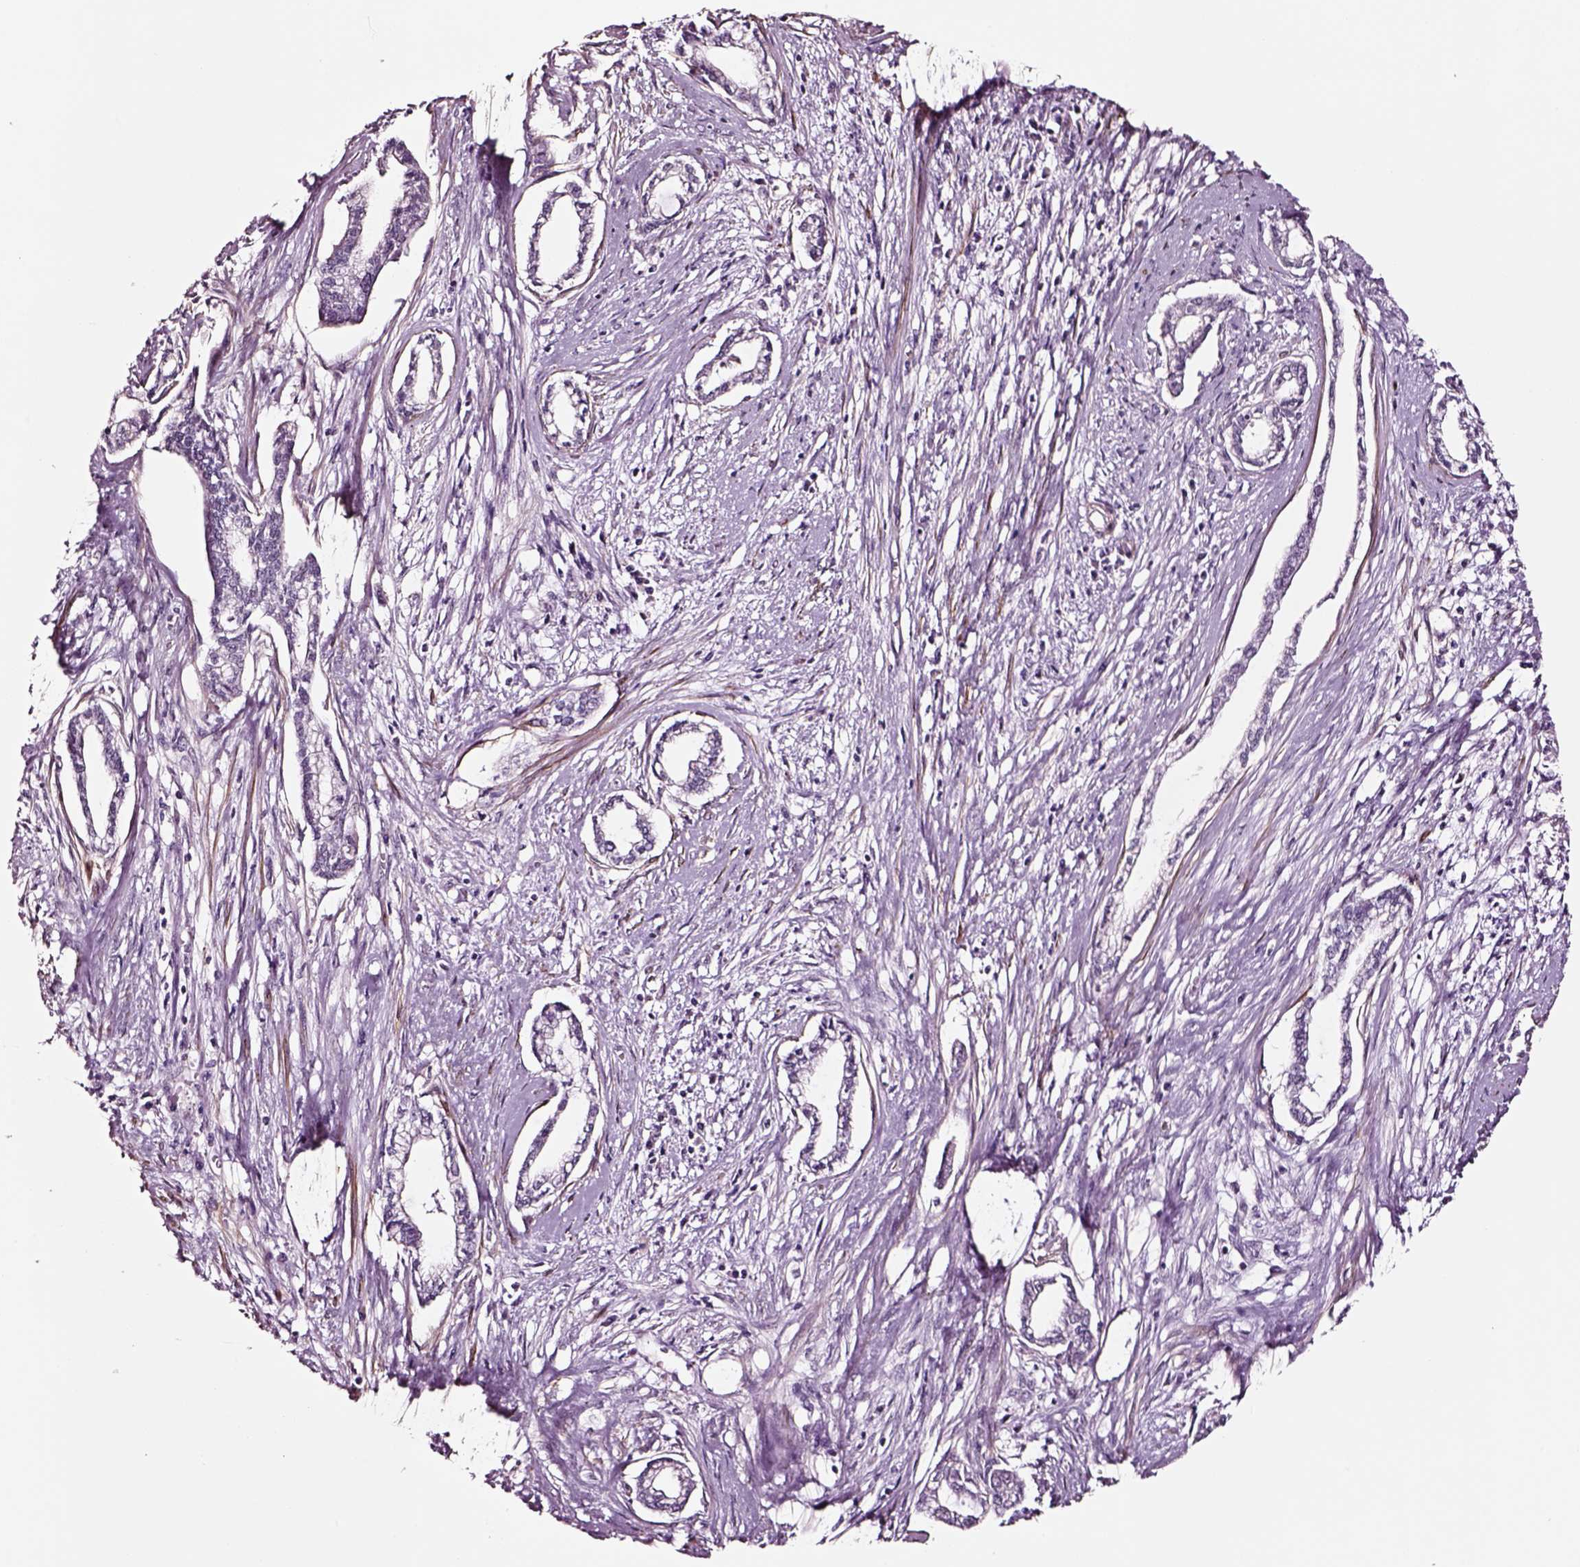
{"staining": {"intensity": "negative", "quantity": "none", "location": "none"}, "tissue": "cervical cancer", "cell_type": "Tumor cells", "image_type": "cancer", "snomed": [{"axis": "morphology", "description": "Adenocarcinoma, NOS"}, {"axis": "topography", "description": "Cervix"}], "caption": "An immunohistochemistry (IHC) micrograph of cervical cancer is shown. There is no staining in tumor cells of cervical cancer.", "gene": "SOX10", "patient": {"sex": "female", "age": 62}}